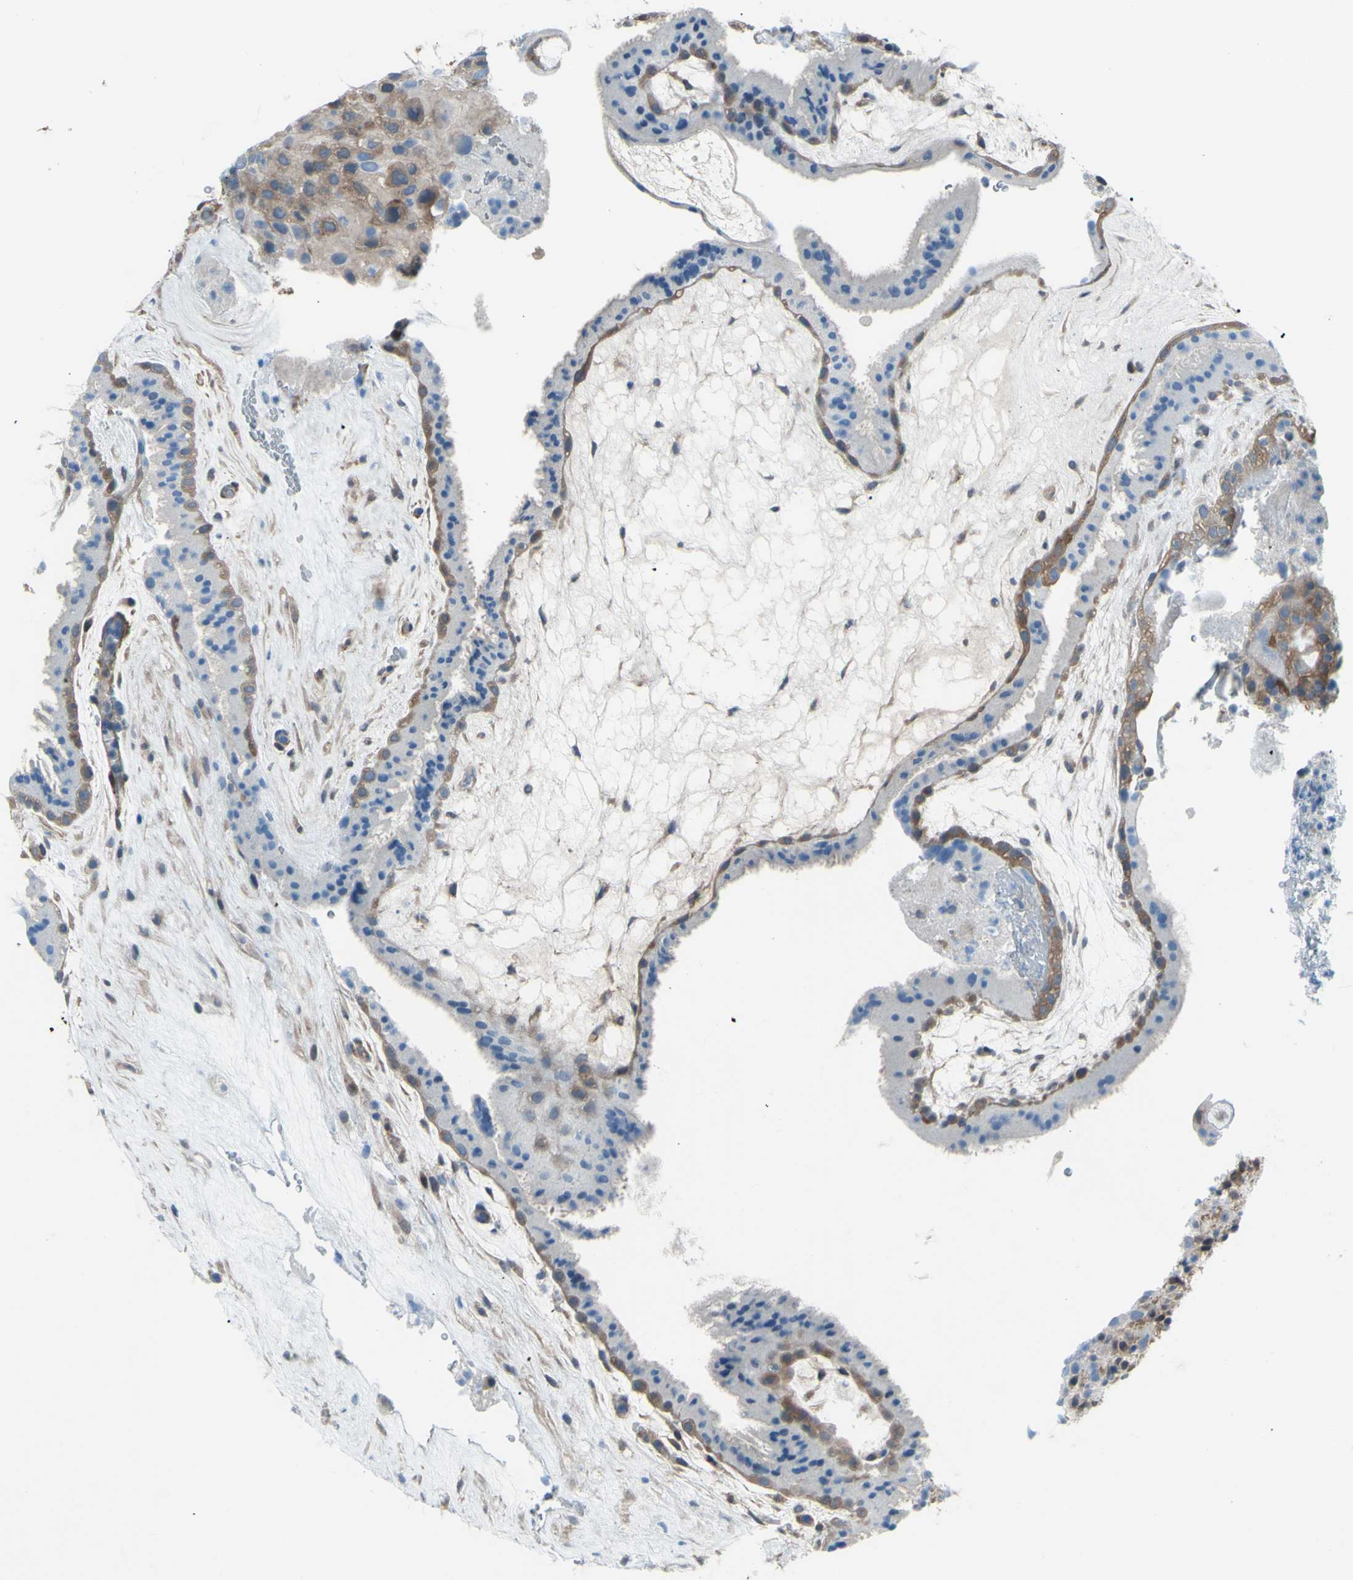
{"staining": {"intensity": "moderate", "quantity": "25%-75%", "location": "cytoplasmic/membranous"}, "tissue": "placenta", "cell_type": "Trophoblastic cells", "image_type": "normal", "snomed": [{"axis": "morphology", "description": "Normal tissue, NOS"}, {"axis": "topography", "description": "Placenta"}], "caption": "Placenta stained with a brown dye exhibits moderate cytoplasmic/membranous positive staining in about 25%-75% of trophoblastic cells.", "gene": "YWHAQ", "patient": {"sex": "female", "age": 19}}